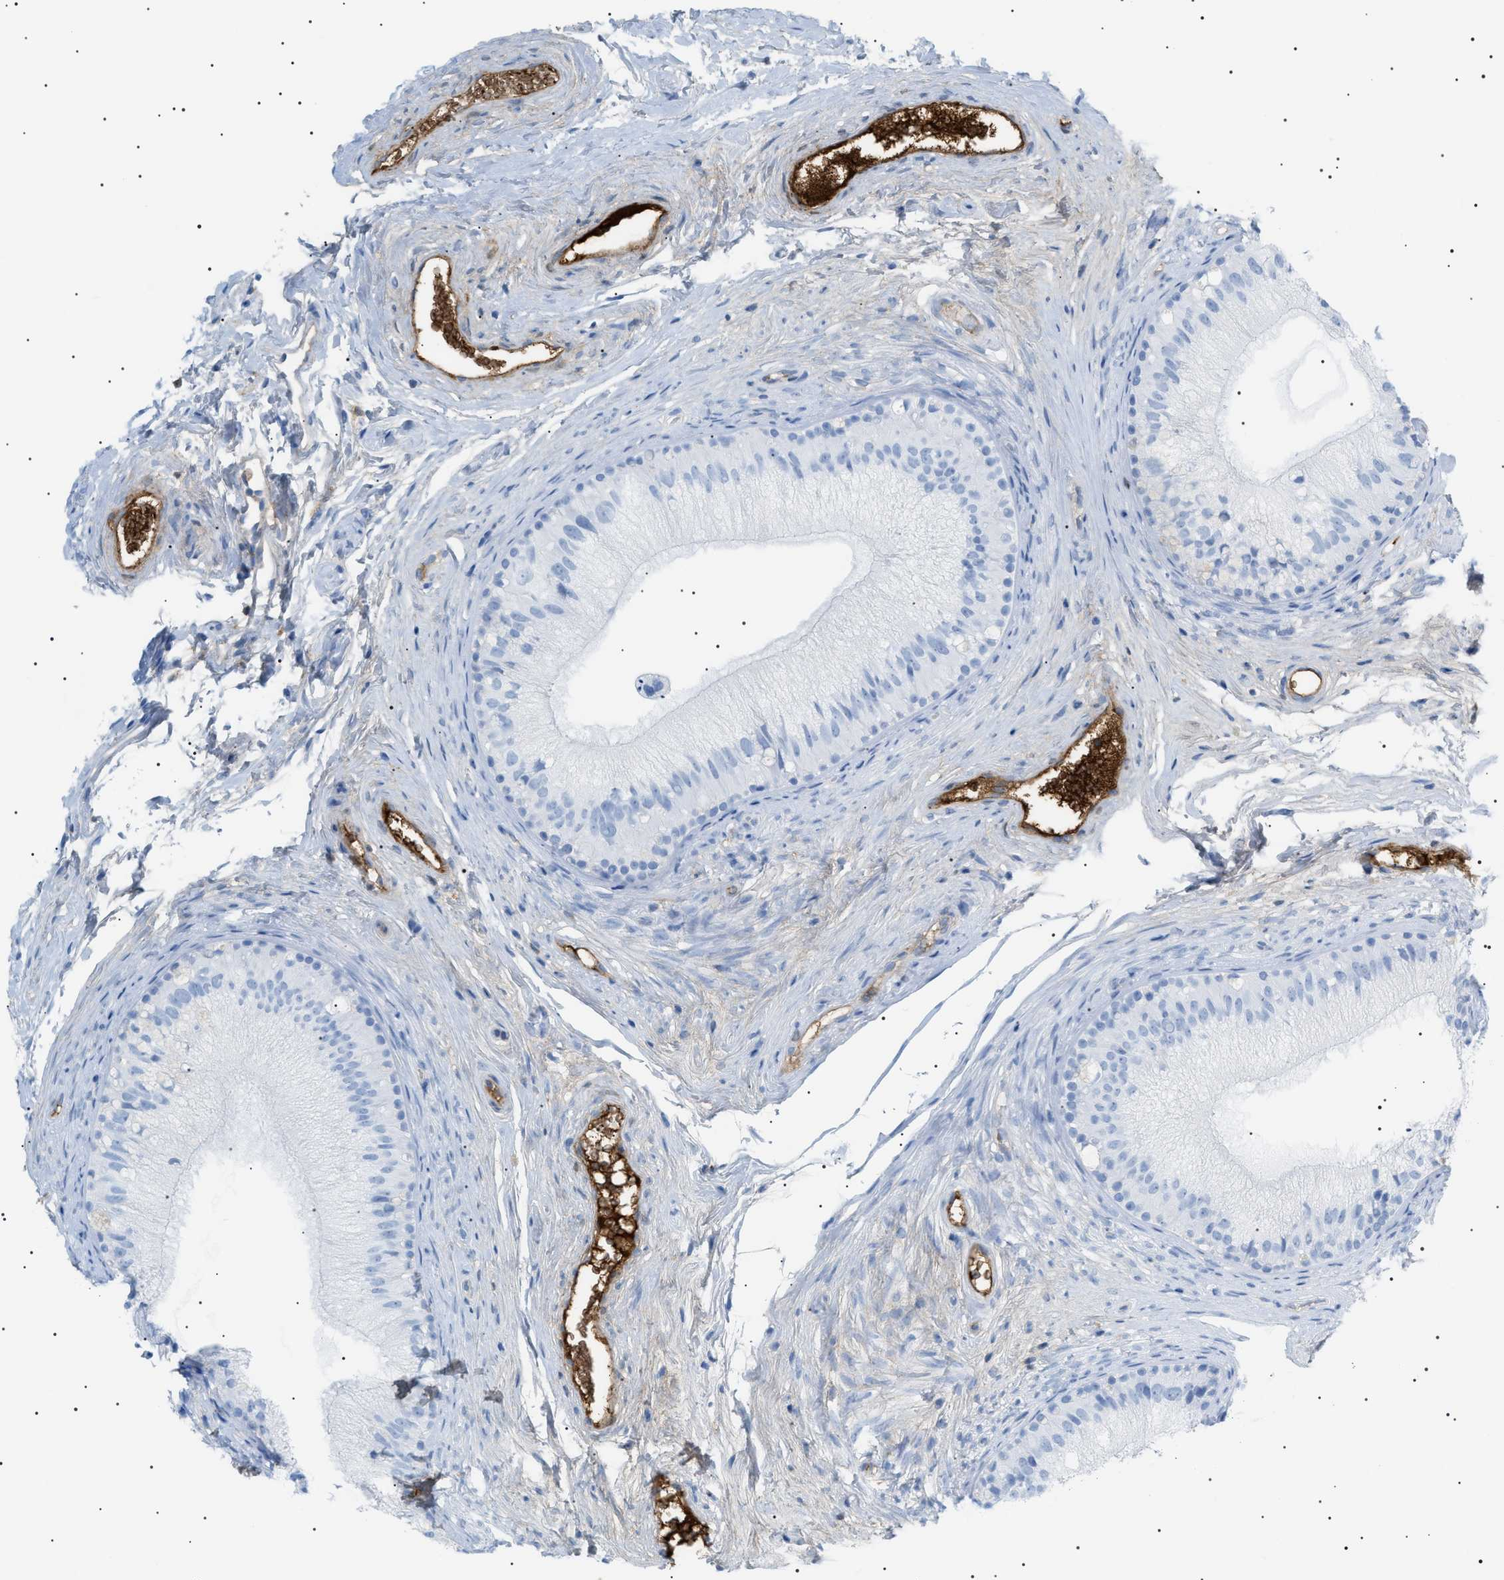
{"staining": {"intensity": "negative", "quantity": "none", "location": "none"}, "tissue": "epididymis", "cell_type": "Glandular cells", "image_type": "normal", "snomed": [{"axis": "morphology", "description": "Normal tissue, NOS"}, {"axis": "topography", "description": "Epididymis"}], "caption": "This image is of benign epididymis stained with immunohistochemistry (IHC) to label a protein in brown with the nuclei are counter-stained blue. There is no staining in glandular cells. (DAB IHC with hematoxylin counter stain).", "gene": "LPA", "patient": {"sex": "male", "age": 56}}